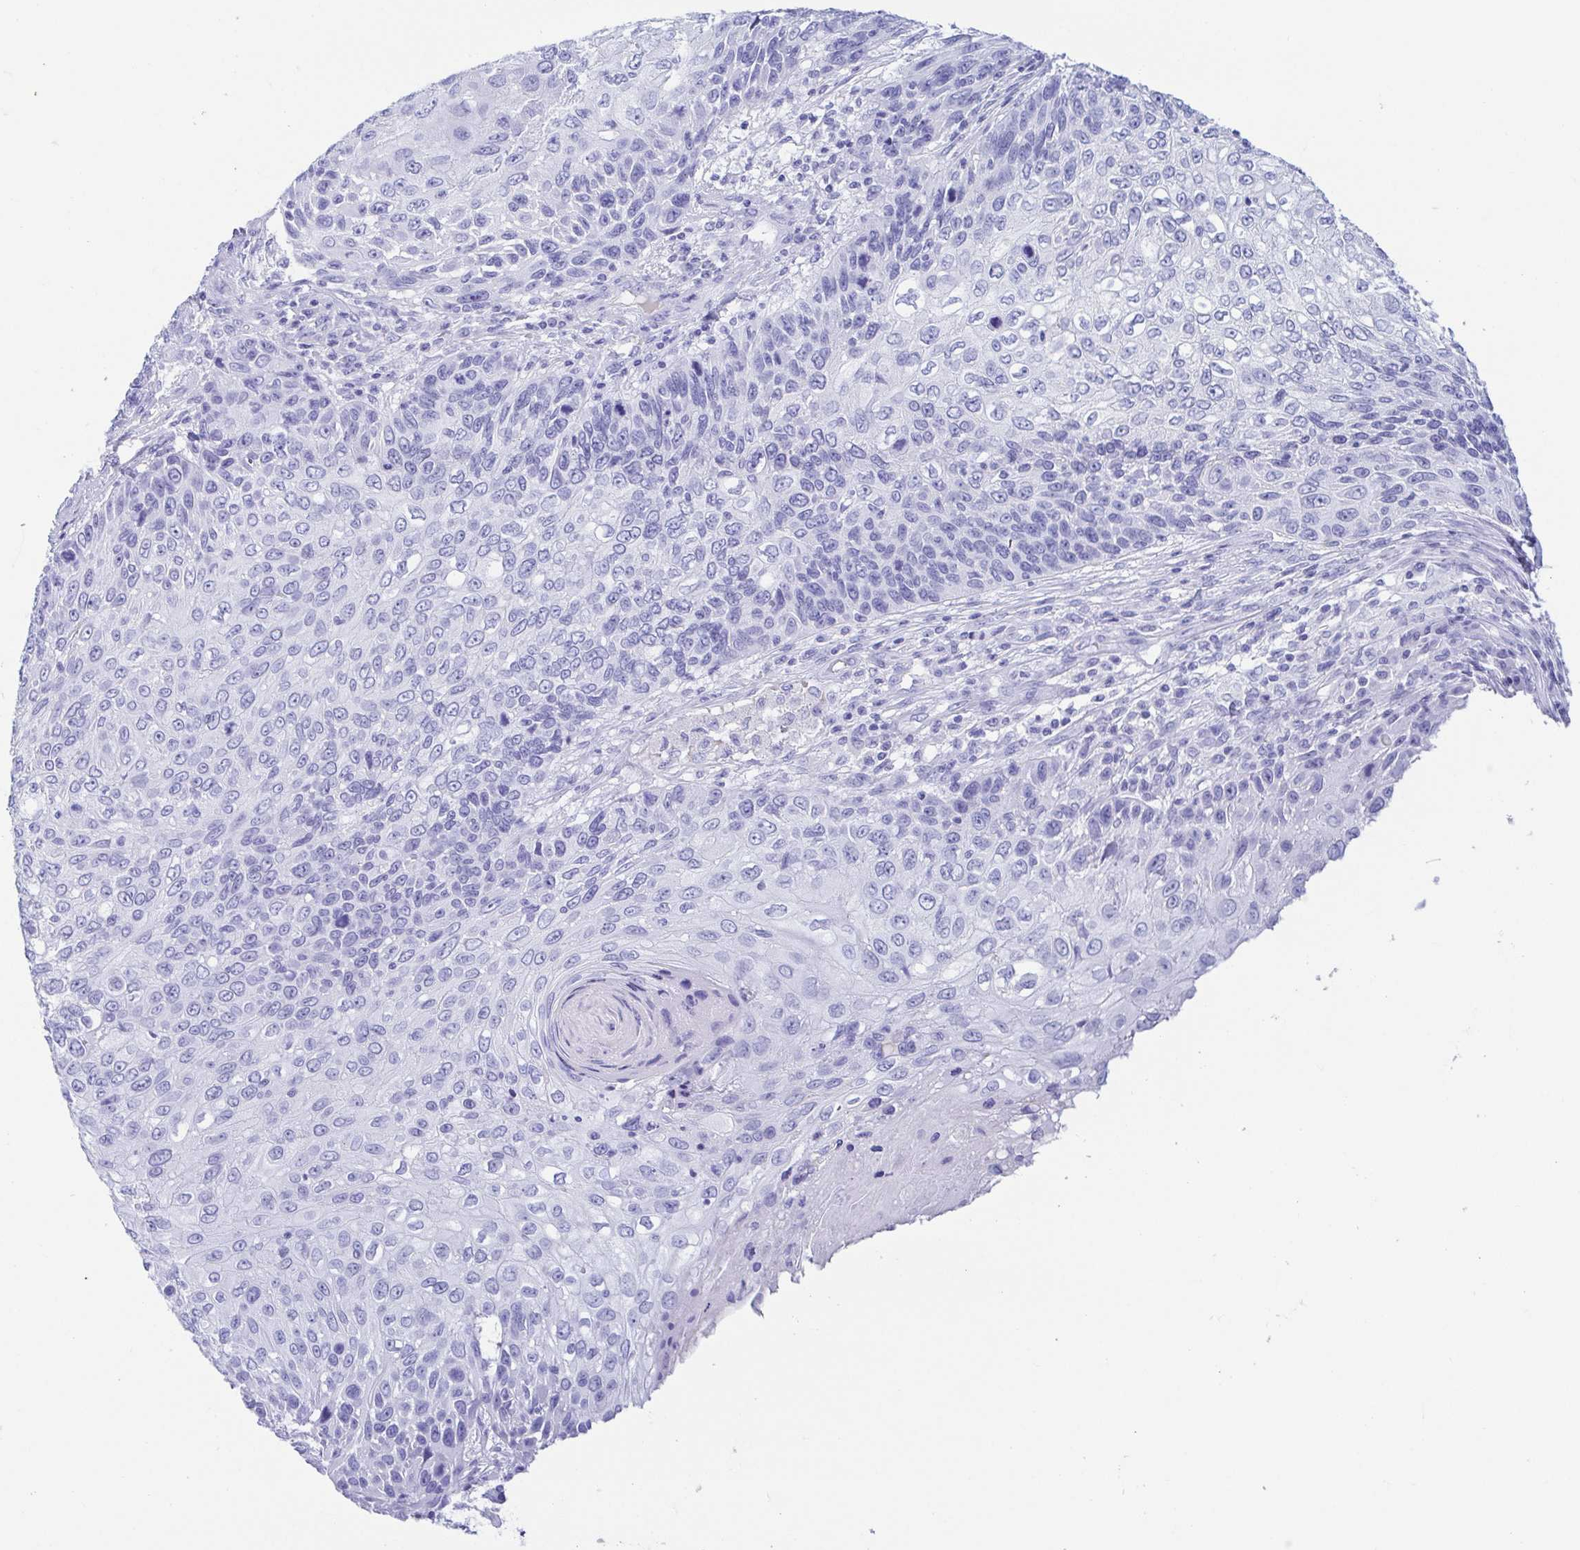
{"staining": {"intensity": "negative", "quantity": "none", "location": "none"}, "tissue": "skin cancer", "cell_type": "Tumor cells", "image_type": "cancer", "snomed": [{"axis": "morphology", "description": "Squamous cell carcinoma, NOS"}, {"axis": "topography", "description": "Skin"}], "caption": "High power microscopy histopathology image of an IHC micrograph of skin cancer (squamous cell carcinoma), revealing no significant staining in tumor cells.", "gene": "GKN1", "patient": {"sex": "male", "age": 92}}